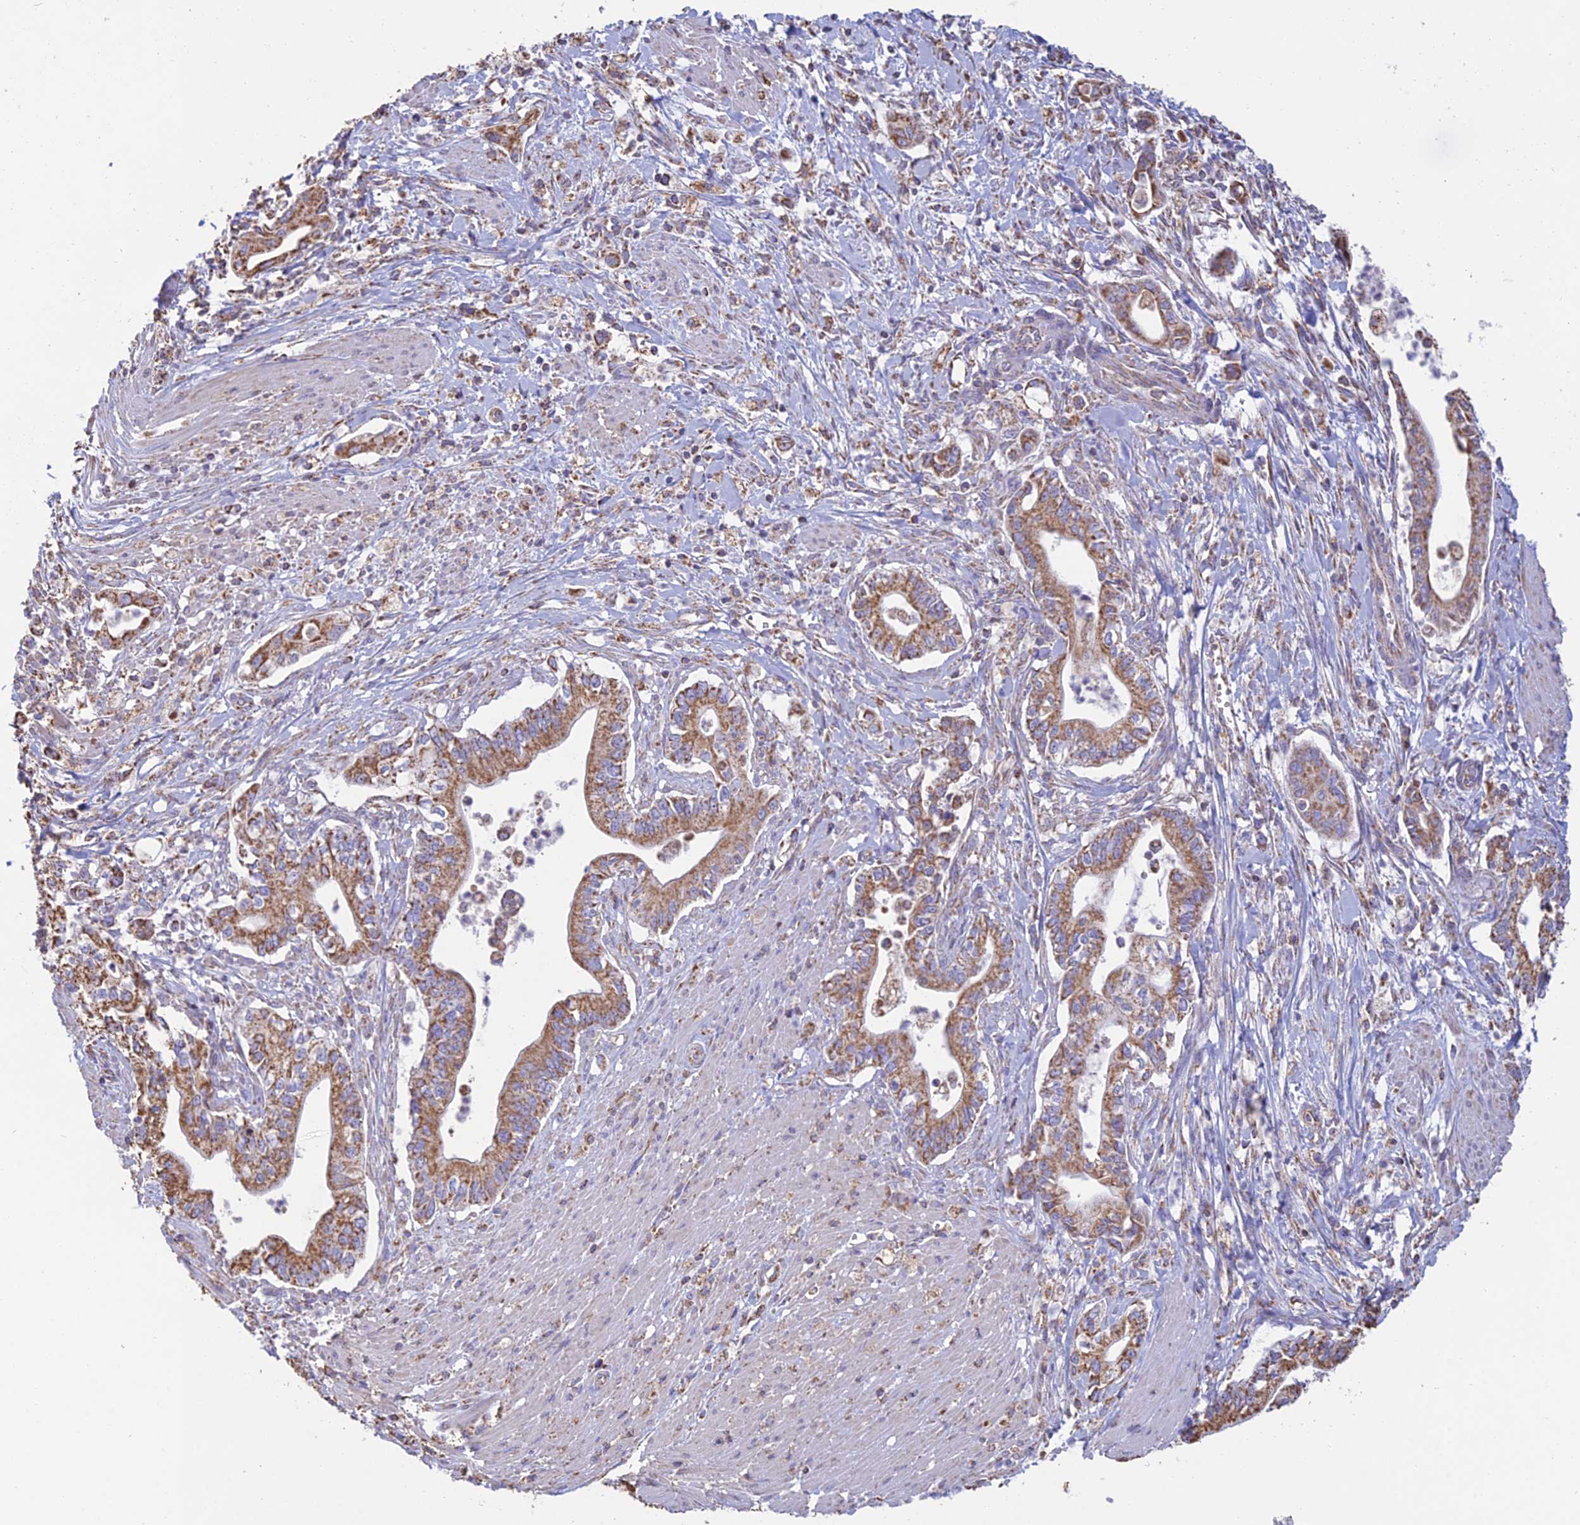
{"staining": {"intensity": "moderate", "quantity": ">75%", "location": "cytoplasmic/membranous"}, "tissue": "pancreatic cancer", "cell_type": "Tumor cells", "image_type": "cancer", "snomed": [{"axis": "morphology", "description": "Adenocarcinoma, NOS"}, {"axis": "topography", "description": "Pancreas"}], "caption": "Immunohistochemistry (IHC) photomicrograph of human pancreatic adenocarcinoma stained for a protein (brown), which reveals medium levels of moderate cytoplasmic/membranous positivity in approximately >75% of tumor cells.", "gene": "OR2W3", "patient": {"sex": "male", "age": 78}}